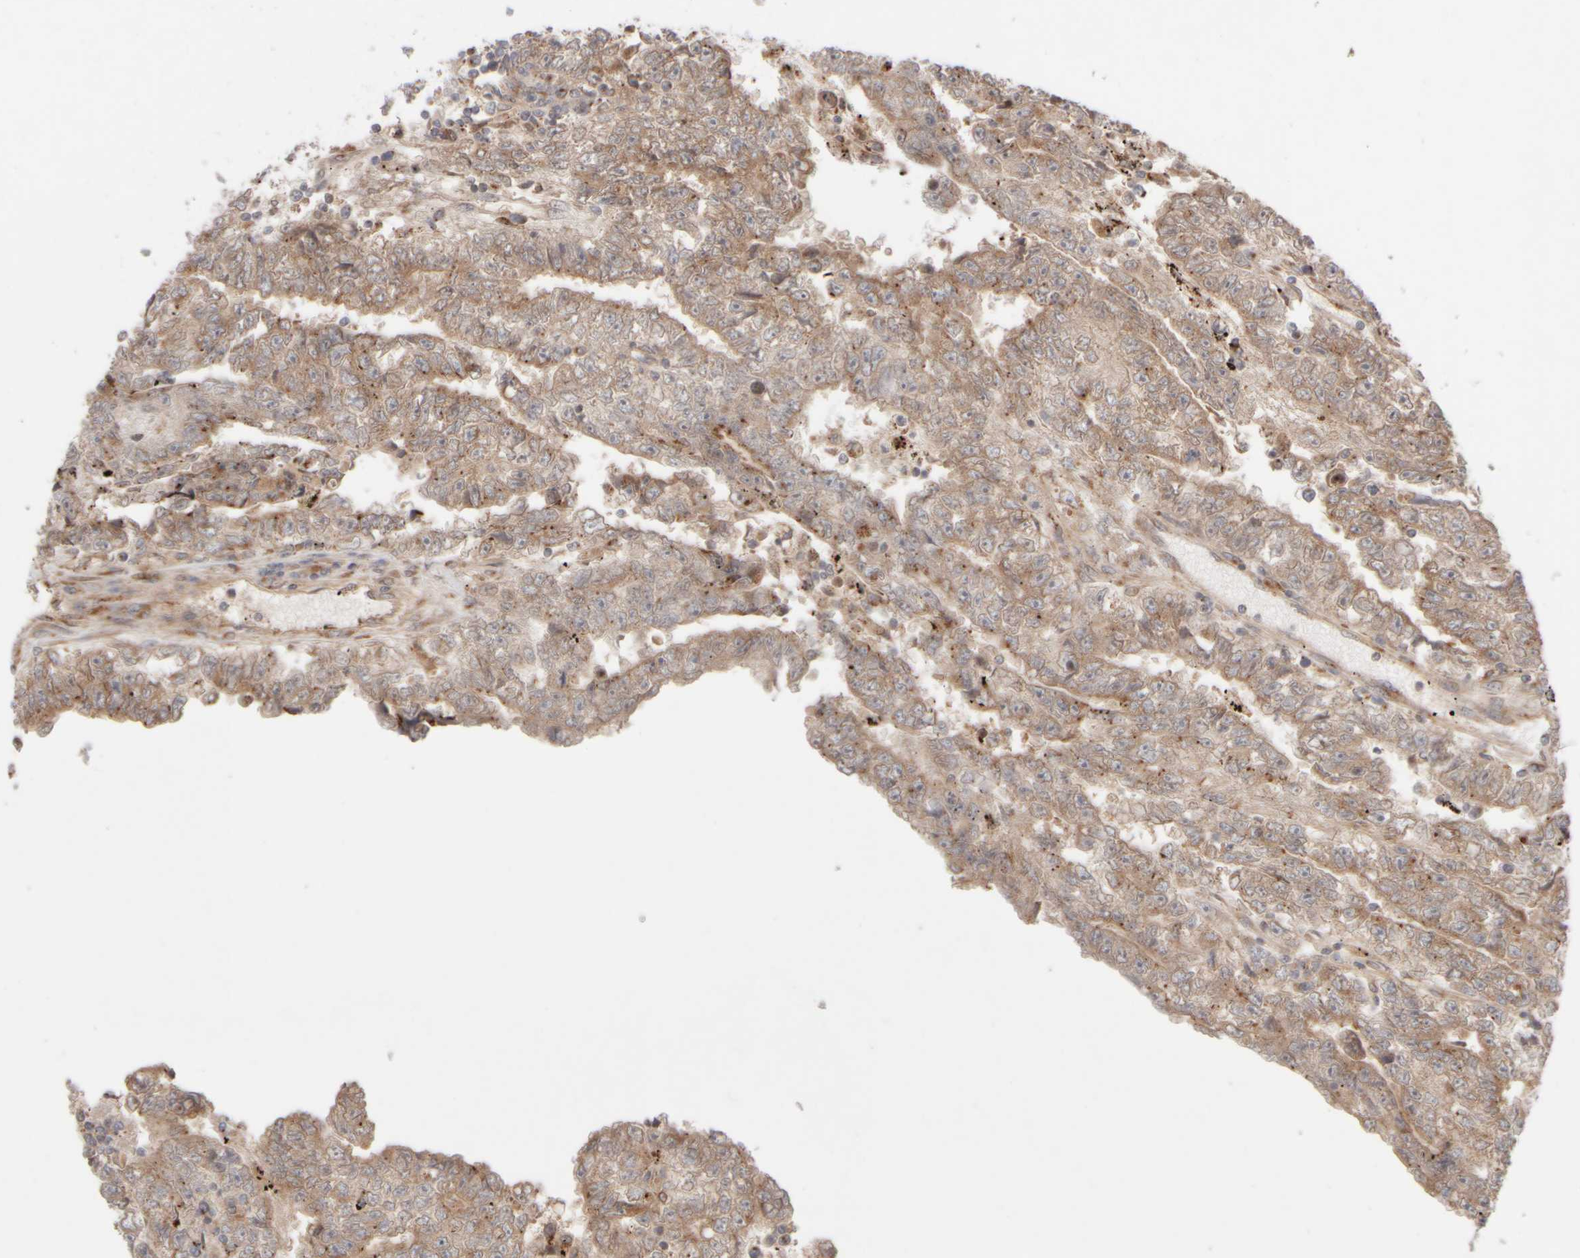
{"staining": {"intensity": "moderate", "quantity": ">75%", "location": "cytoplasmic/membranous"}, "tissue": "testis cancer", "cell_type": "Tumor cells", "image_type": "cancer", "snomed": [{"axis": "morphology", "description": "Carcinoma, Embryonal, NOS"}, {"axis": "topography", "description": "Testis"}], "caption": "This histopathology image exhibits IHC staining of human embryonal carcinoma (testis), with medium moderate cytoplasmic/membranous expression in approximately >75% of tumor cells.", "gene": "GCN1", "patient": {"sex": "male", "age": 25}}